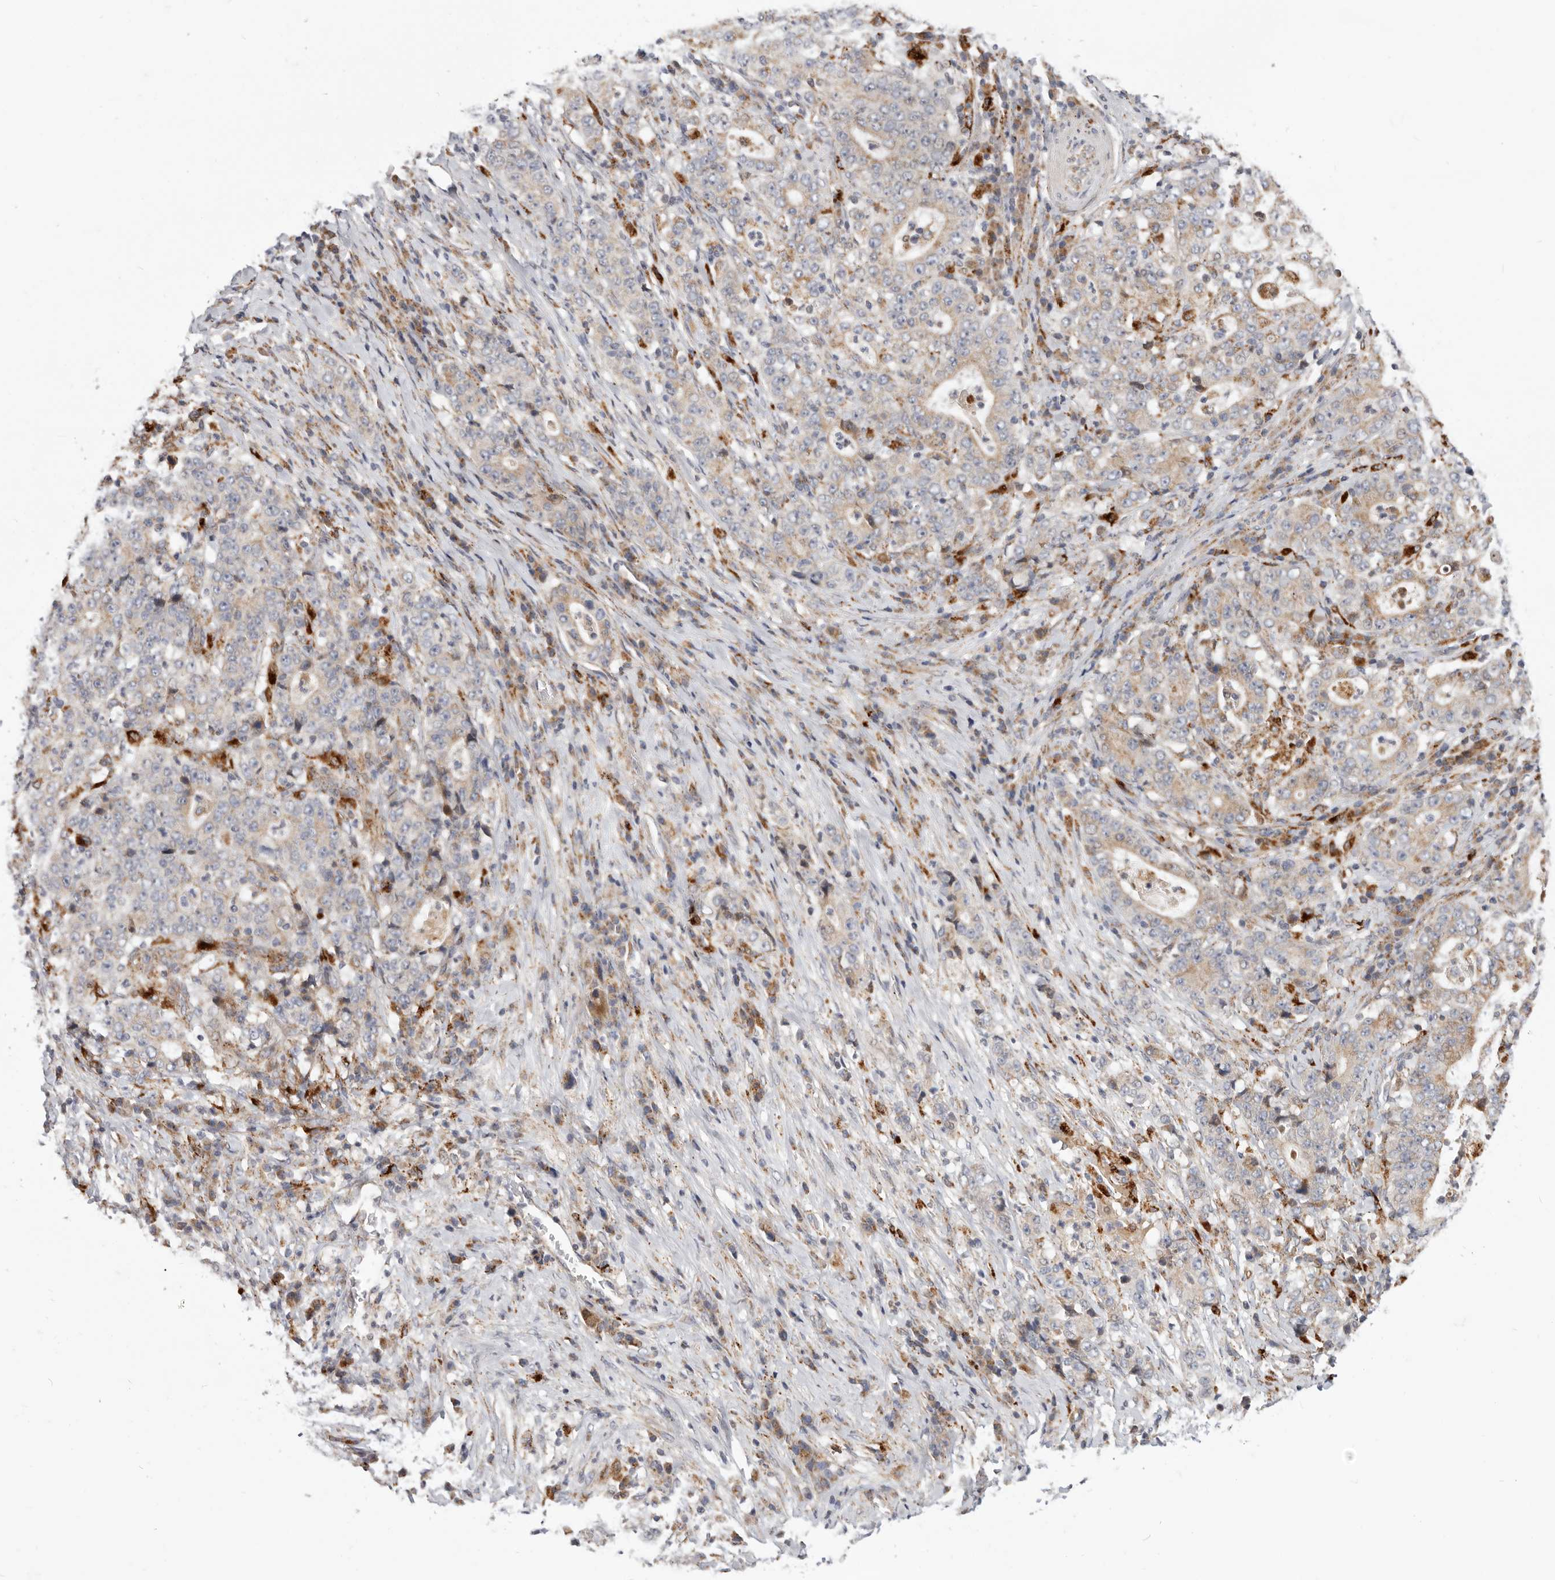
{"staining": {"intensity": "weak", "quantity": ">75%", "location": "cytoplasmic/membranous"}, "tissue": "stomach cancer", "cell_type": "Tumor cells", "image_type": "cancer", "snomed": [{"axis": "morphology", "description": "Normal tissue, NOS"}, {"axis": "morphology", "description": "Adenocarcinoma, NOS"}, {"axis": "topography", "description": "Stomach, upper"}, {"axis": "topography", "description": "Stomach"}], "caption": "Stomach adenocarcinoma was stained to show a protein in brown. There is low levels of weak cytoplasmic/membranous staining in about >75% of tumor cells. (IHC, brightfield microscopy, high magnification).", "gene": "TOR3A", "patient": {"sex": "male", "age": 59}}